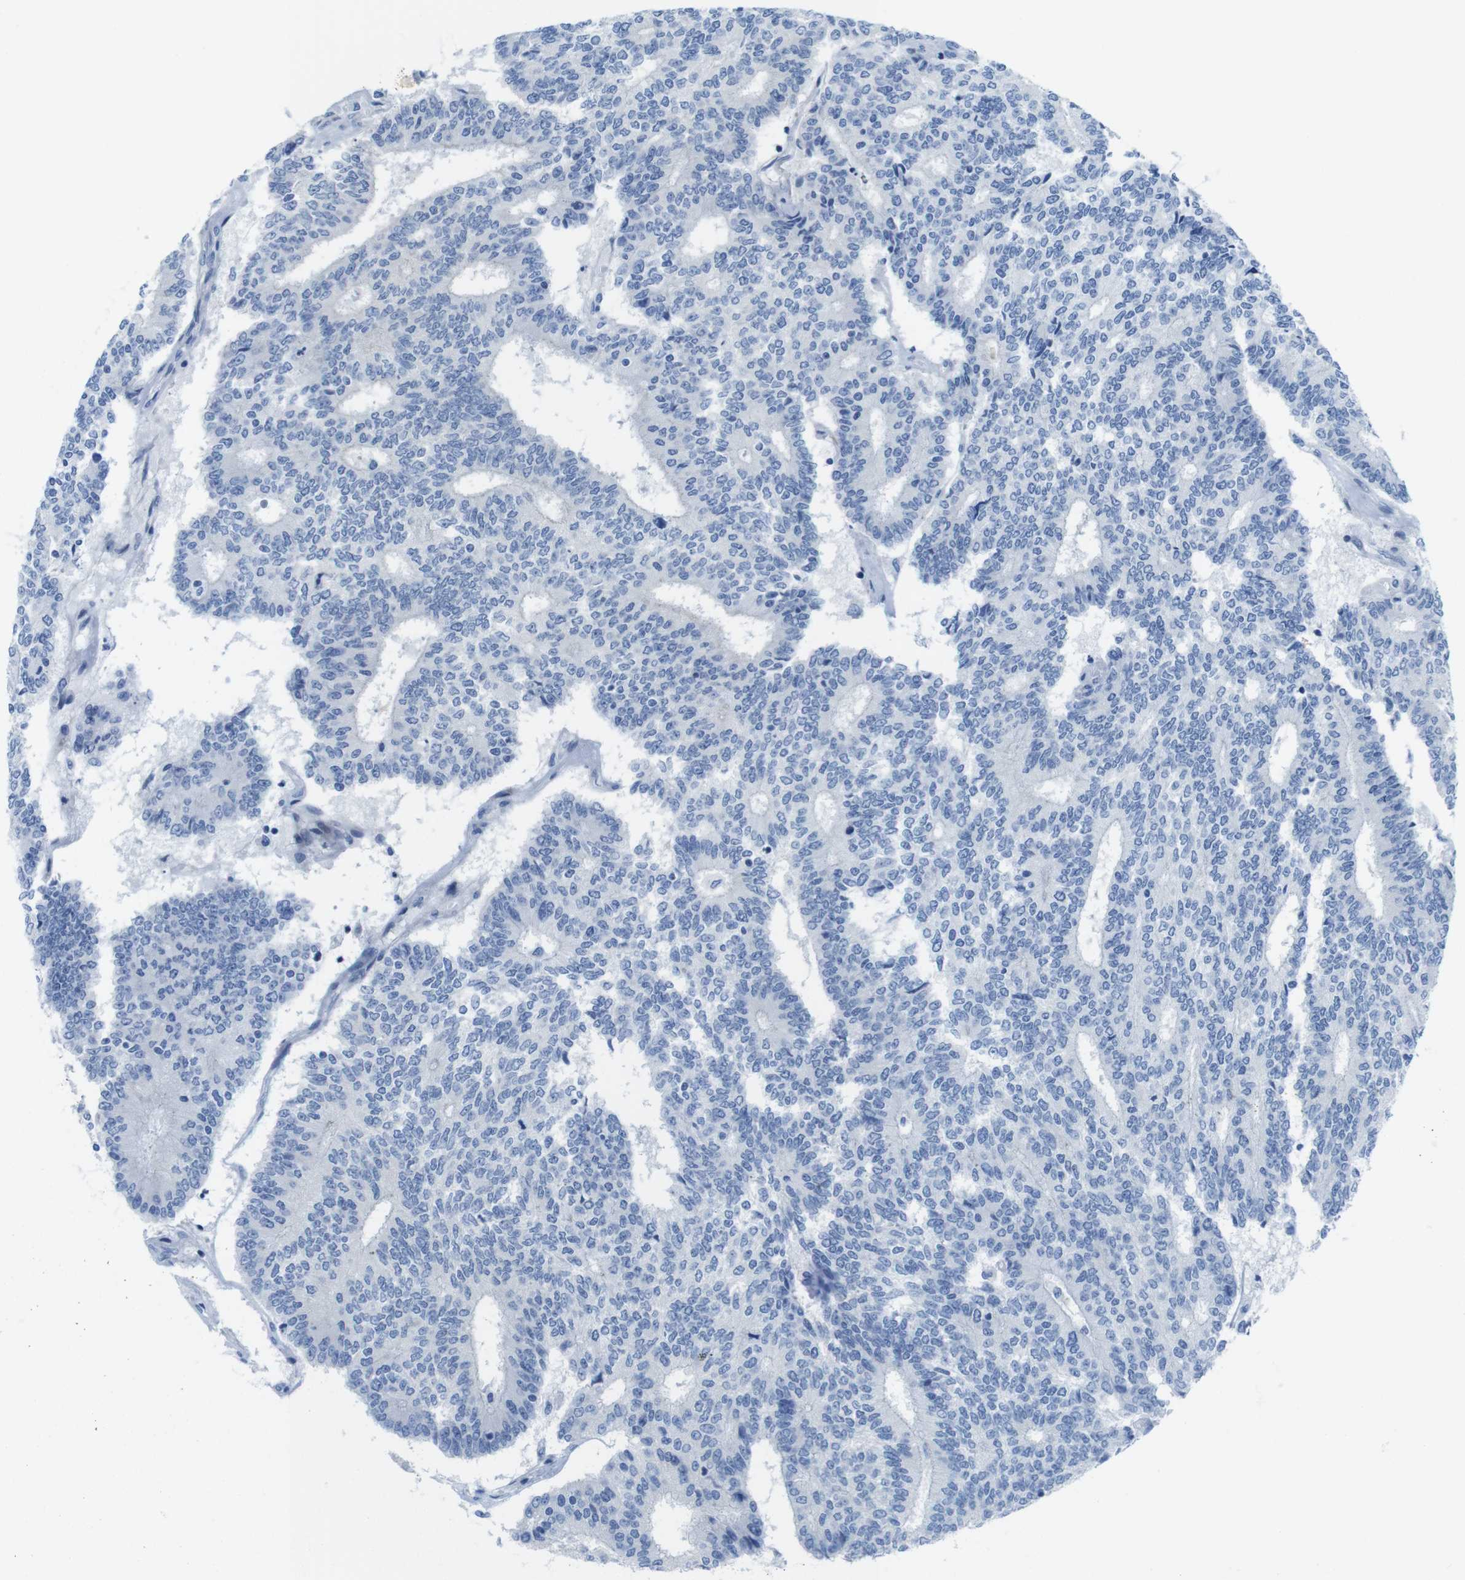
{"staining": {"intensity": "negative", "quantity": "none", "location": "none"}, "tissue": "prostate cancer", "cell_type": "Tumor cells", "image_type": "cancer", "snomed": [{"axis": "morphology", "description": "Normal tissue, NOS"}, {"axis": "morphology", "description": "Adenocarcinoma, High grade"}, {"axis": "topography", "description": "Prostate"}, {"axis": "topography", "description": "Seminal veicle"}], "caption": "Immunohistochemical staining of human prostate cancer (adenocarcinoma (high-grade)) reveals no significant staining in tumor cells.", "gene": "ASIC5", "patient": {"sex": "male", "age": 55}}